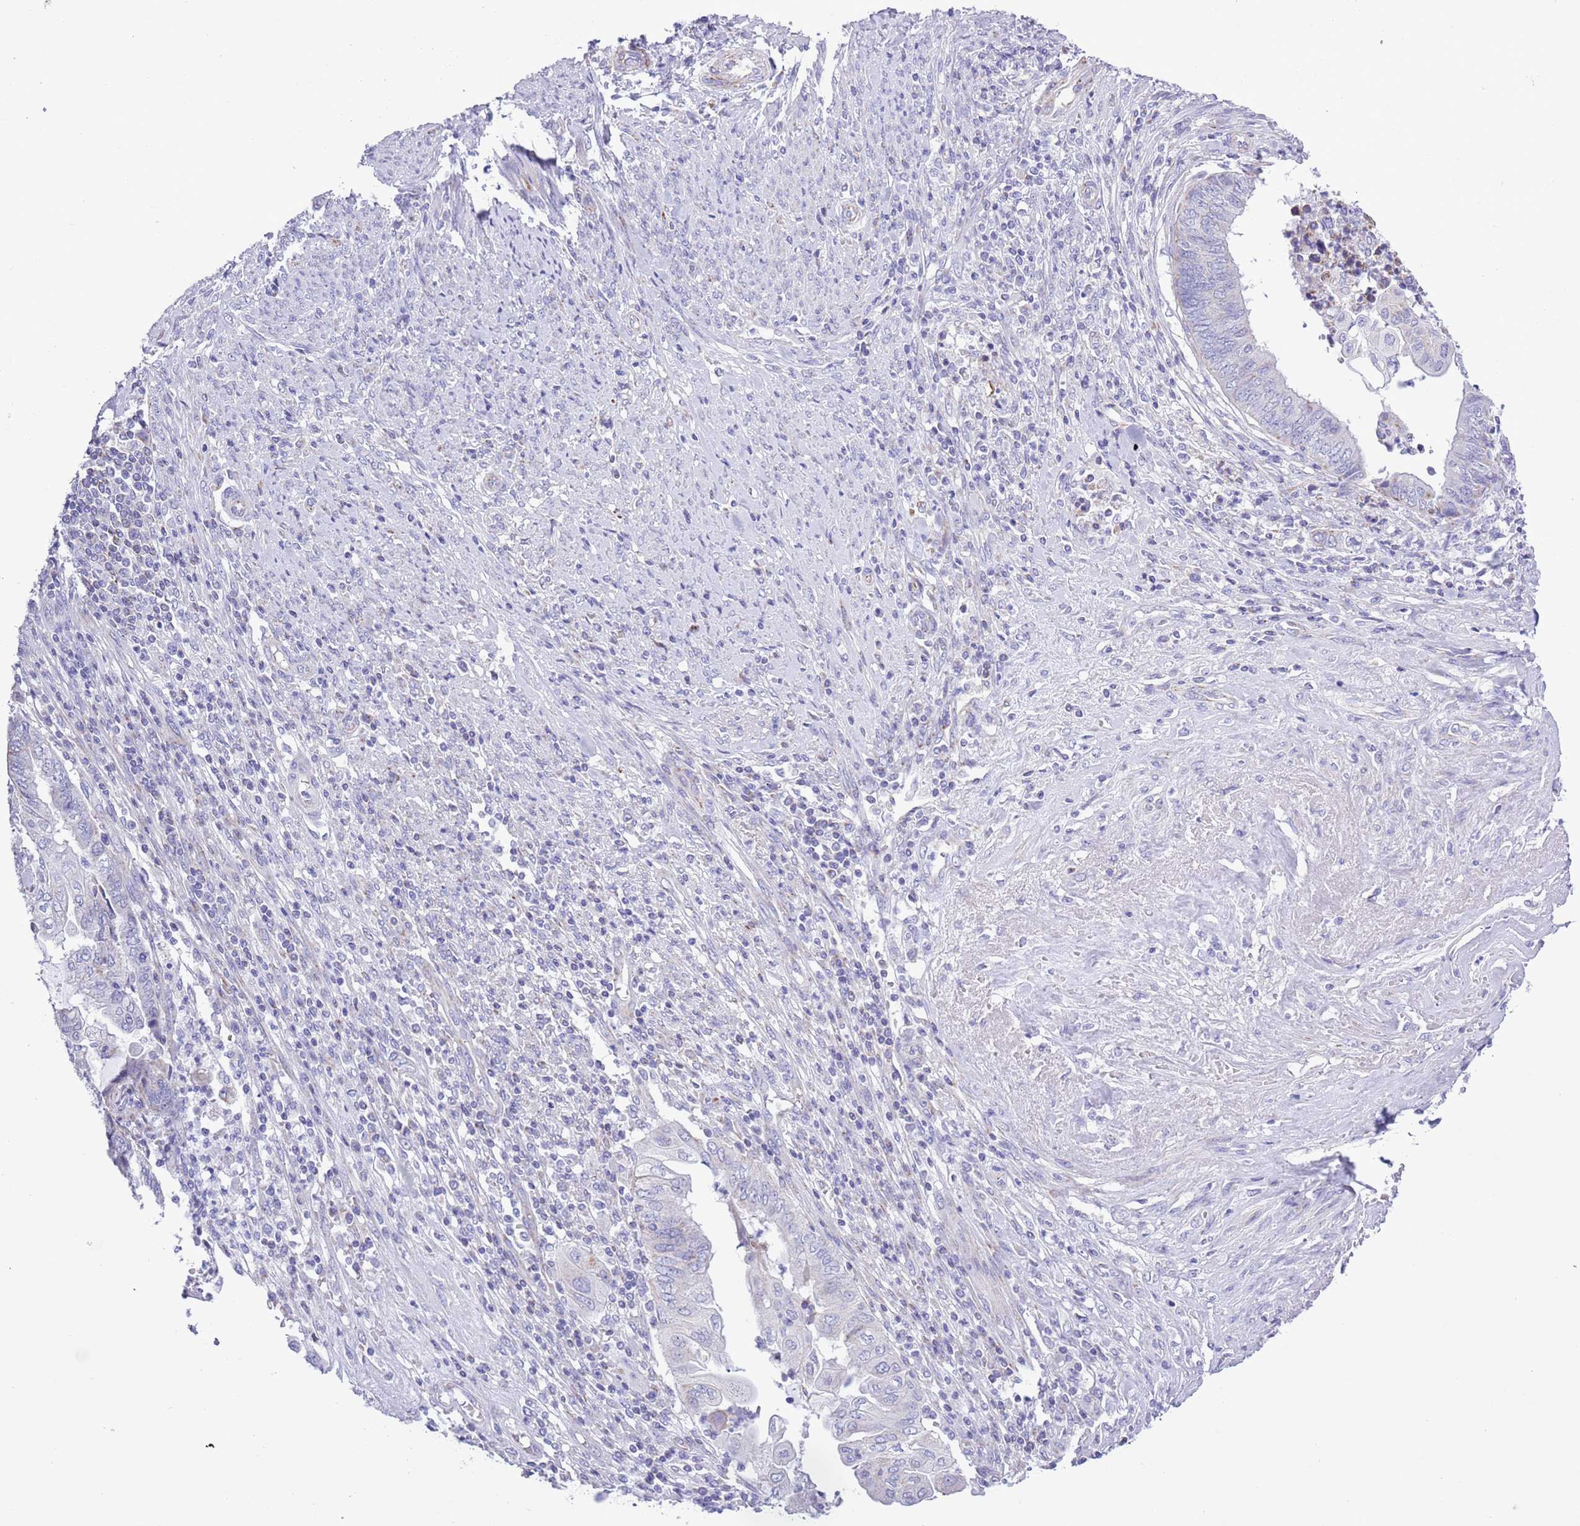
{"staining": {"intensity": "negative", "quantity": "none", "location": "none"}, "tissue": "endometrial cancer", "cell_type": "Tumor cells", "image_type": "cancer", "snomed": [{"axis": "morphology", "description": "Adenocarcinoma, NOS"}, {"axis": "topography", "description": "Uterus"}, {"axis": "topography", "description": "Endometrium"}], "caption": "This is an immunohistochemistry micrograph of human endometrial cancer (adenocarcinoma). There is no expression in tumor cells.", "gene": "MOCOS", "patient": {"sex": "female", "age": 70}}